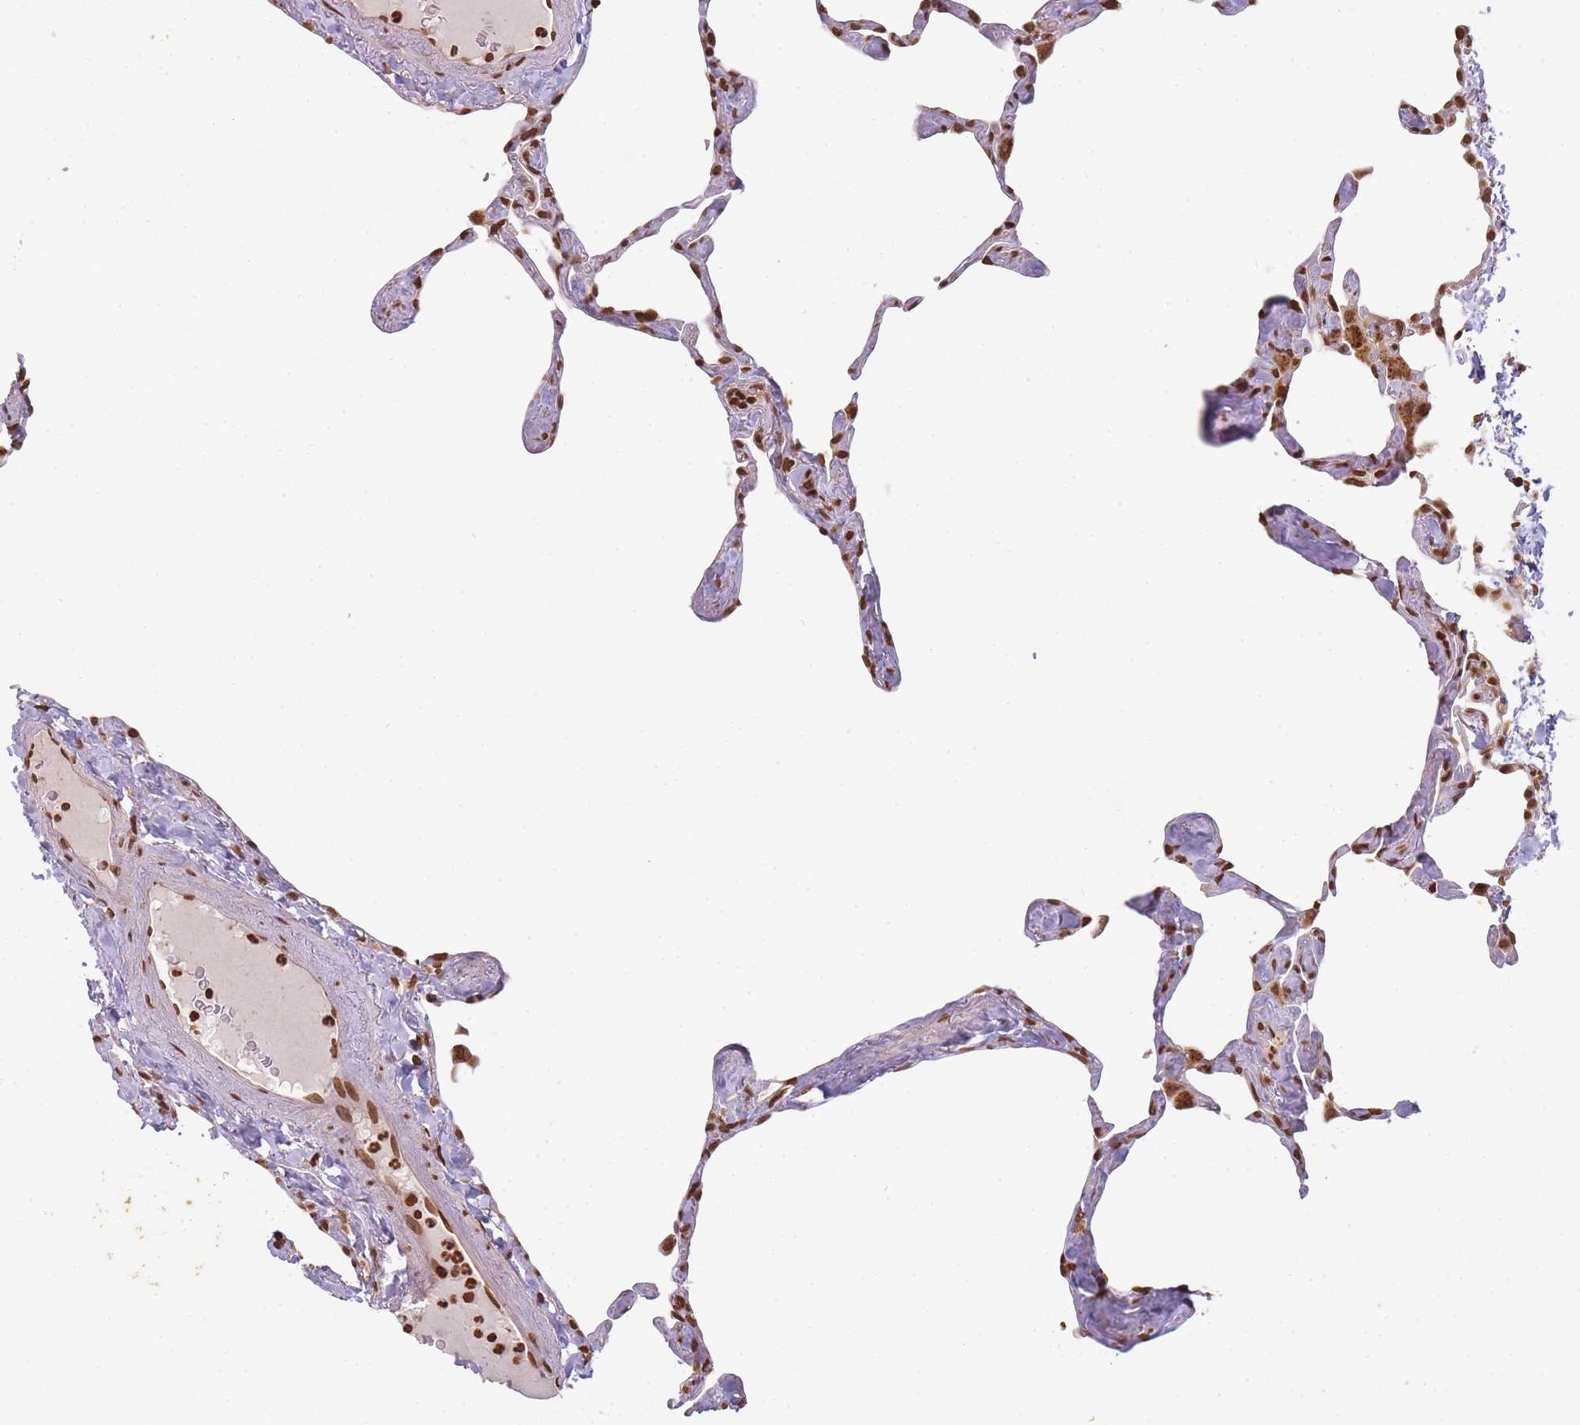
{"staining": {"intensity": "strong", "quantity": "25%-75%", "location": "cytoplasmic/membranous,nuclear"}, "tissue": "lung", "cell_type": "Alveolar cells", "image_type": "normal", "snomed": [{"axis": "morphology", "description": "Normal tissue, NOS"}, {"axis": "topography", "description": "Lung"}], "caption": "This image demonstrates immunohistochemistry staining of normal human lung, with high strong cytoplasmic/membranous,nuclear expression in about 25%-75% of alveolar cells.", "gene": "WWTR1", "patient": {"sex": "male", "age": 65}}